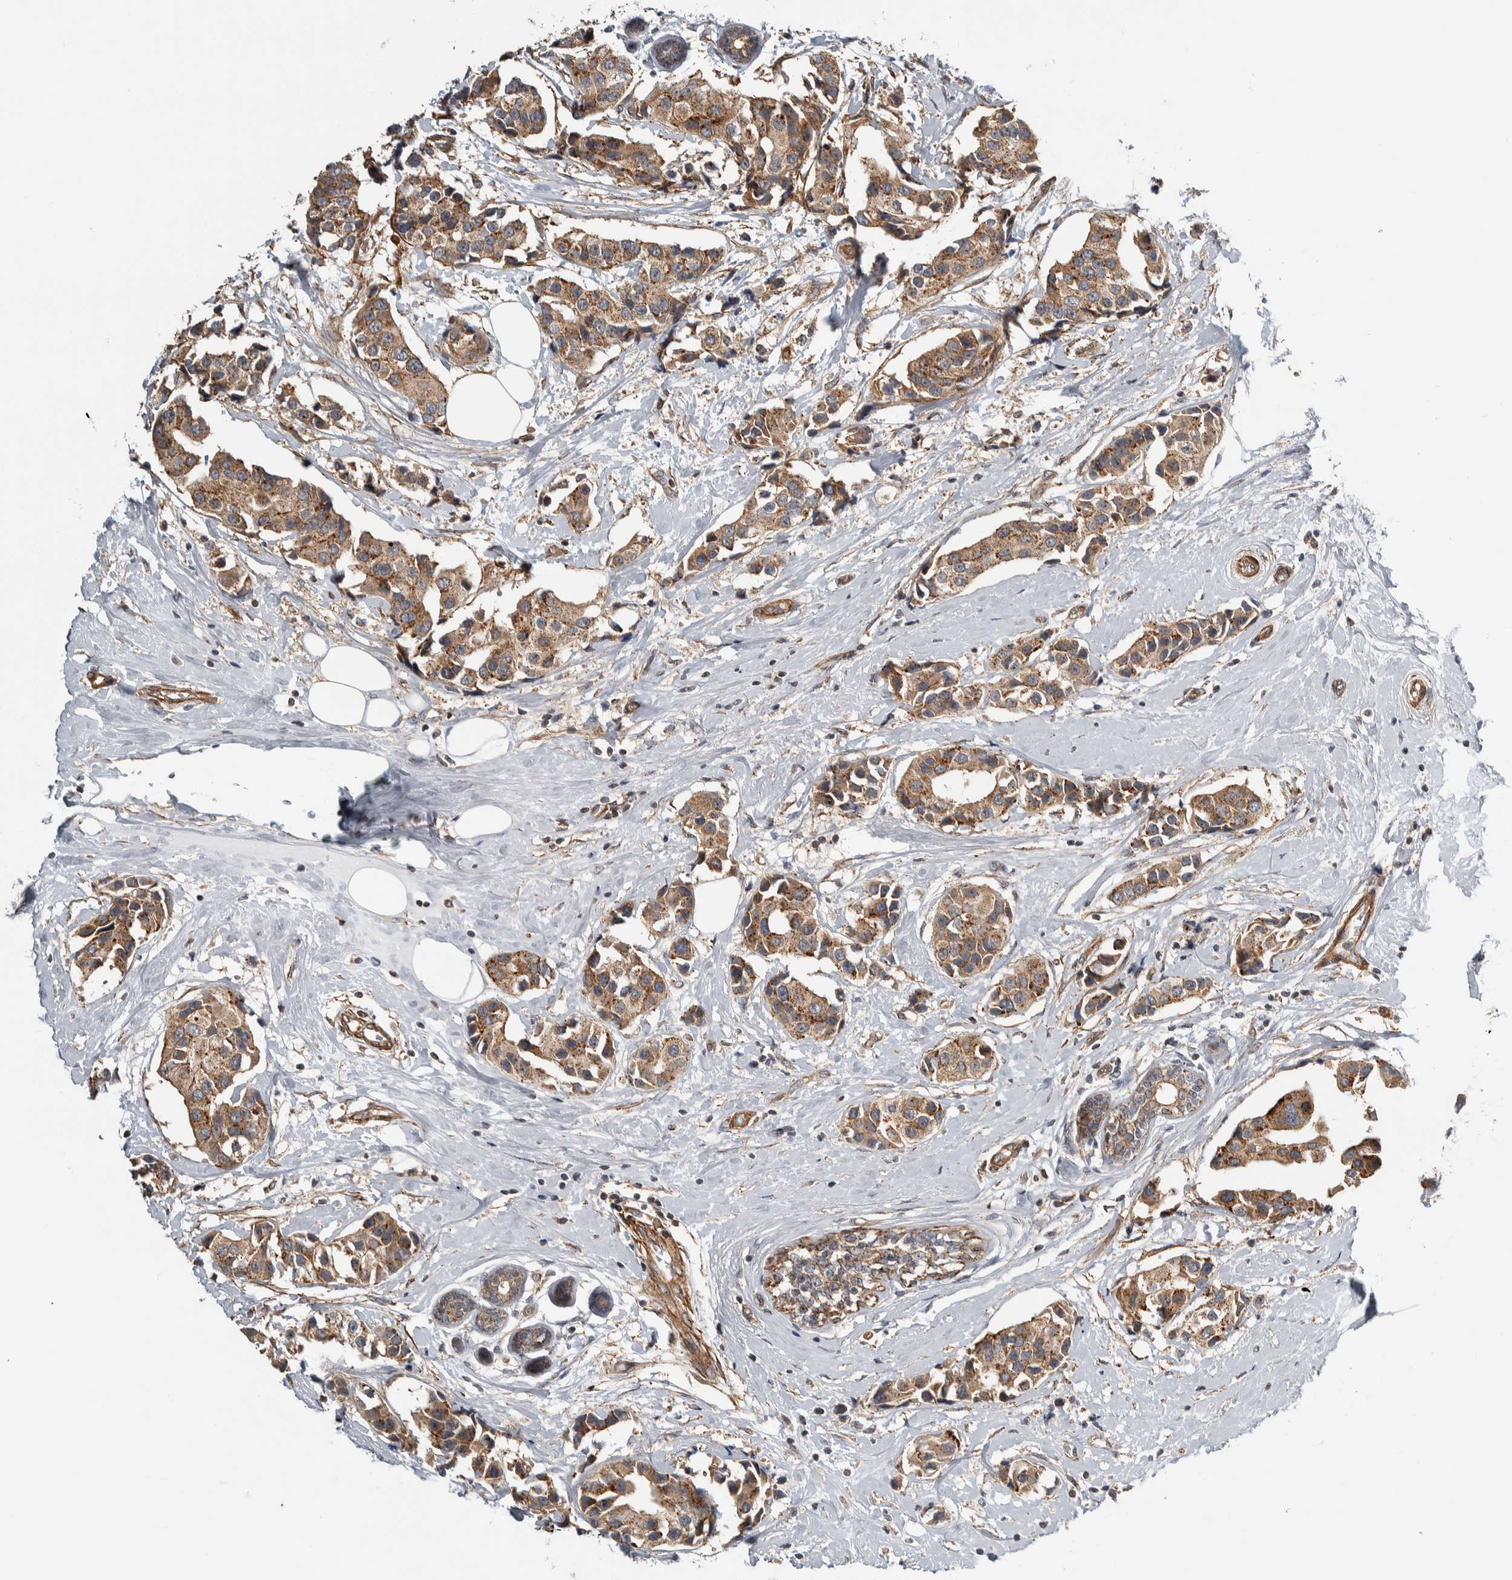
{"staining": {"intensity": "weak", "quantity": ">75%", "location": "cytoplasmic/membranous"}, "tissue": "breast cancer", "cell_type": "Tumor cells", "image_type": "cancer", "snomed": [{"axis": "morphology", "description": "Normal tissue, NOS"}, {"axis": "morphology", "description": "Duct carcinoma"}, {"axis": "topography", "description": "Breast"}], "caption": "The immunohistochemical stain shows weak cytoplasmic/membranous expression in tumor cells of breast cancer (infiltrating ductal carcinoma) tissue. The staining is performed using DAB (3,3'-diaminobenzidine) brown chromogen to label protein expression. The nuclei are counter-stained blue using hematoxylin.", "gene": "TBC1D31", "patient": {"sex": "female", "age": 39}}